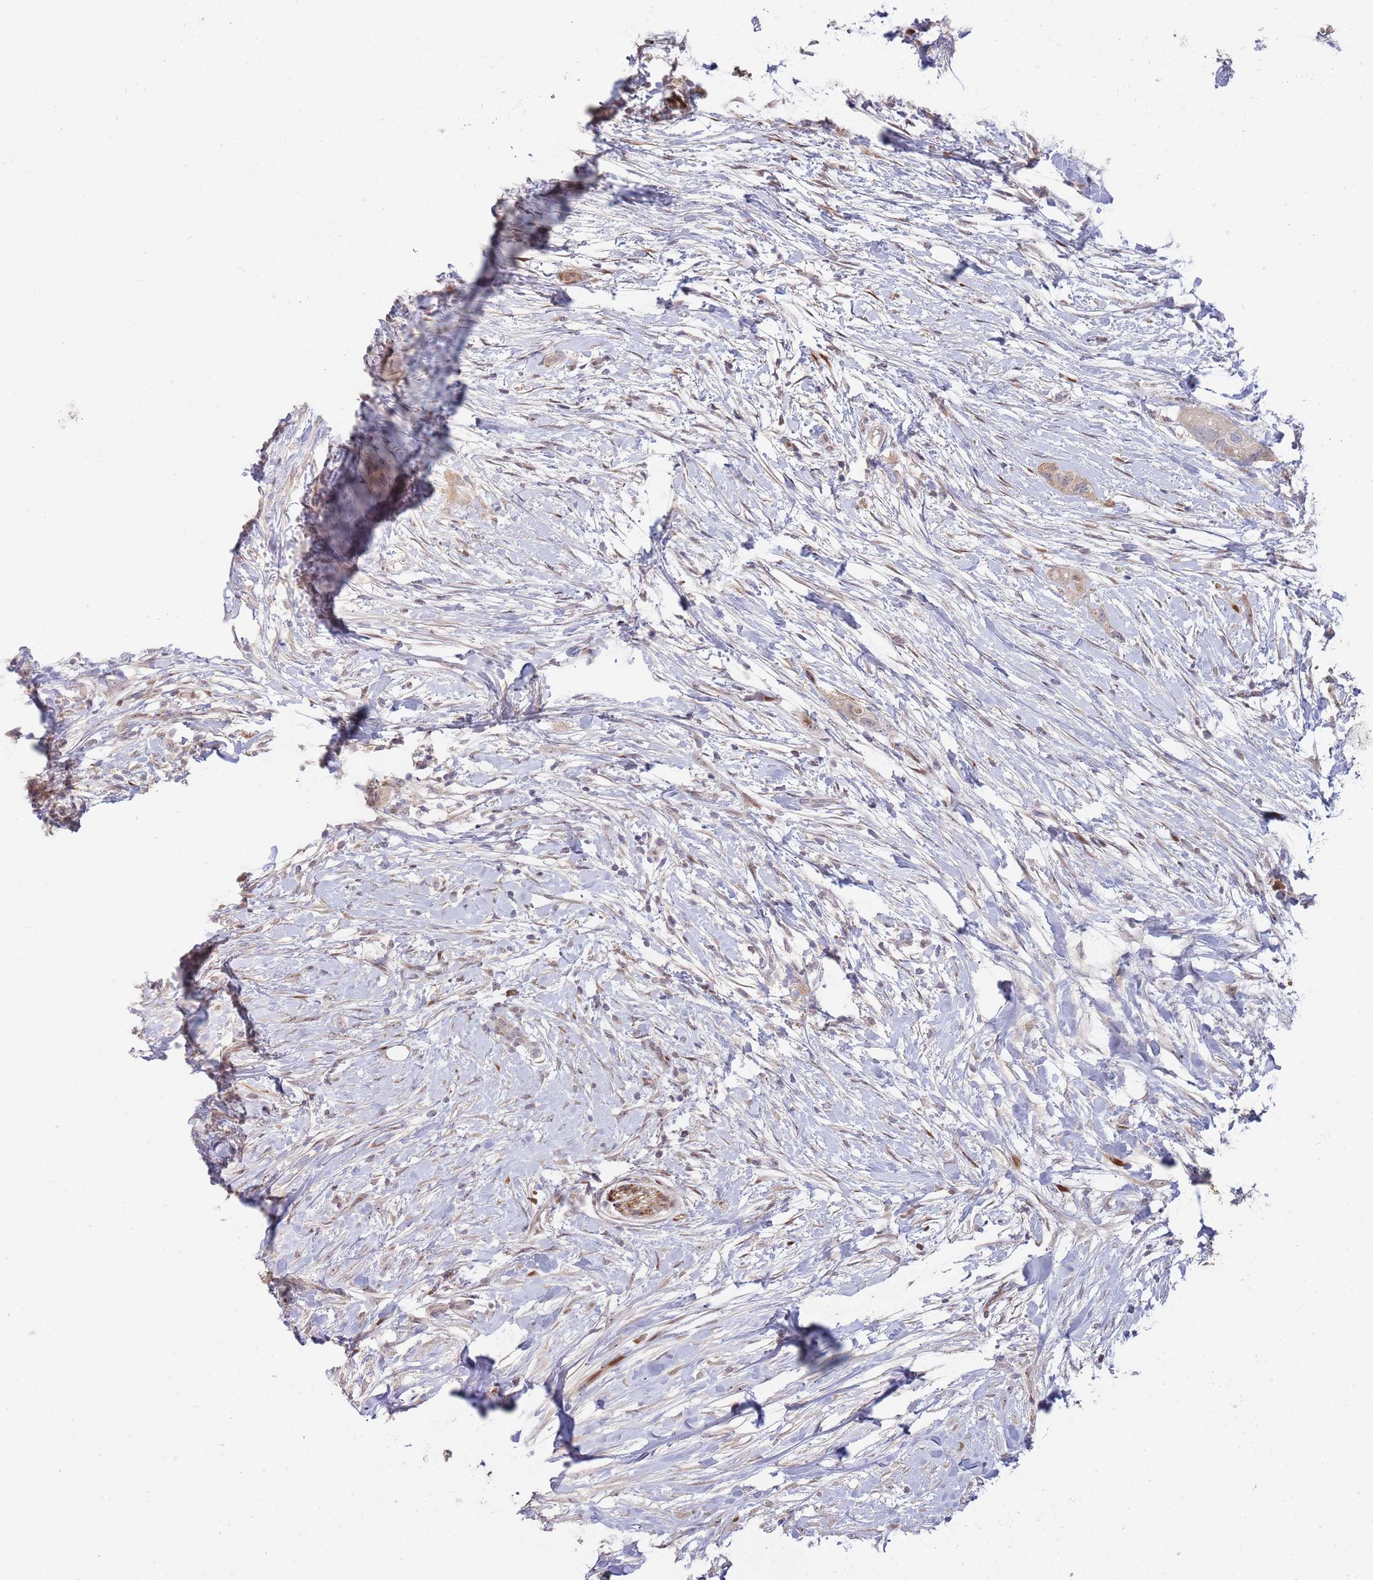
{"staining": {"intensity": "negative", "quantity": "none", "location": "none"}, "tissue": "pancreatic cancer", "cell_type": "Tumor cells", "image_type": "cancer", "snomed": [{"axis": "morphology", "description": "Adenocarcinoma, NOS"}, {"axis": "topography", "description": "Pancreas"}], "caption": "Immunohistochemical staining of pancreatic cancer exhibits no significant staining in tumor cells.", "gene": "SYNDIG1L", "patient": {"sex": "female", "age": 72}}